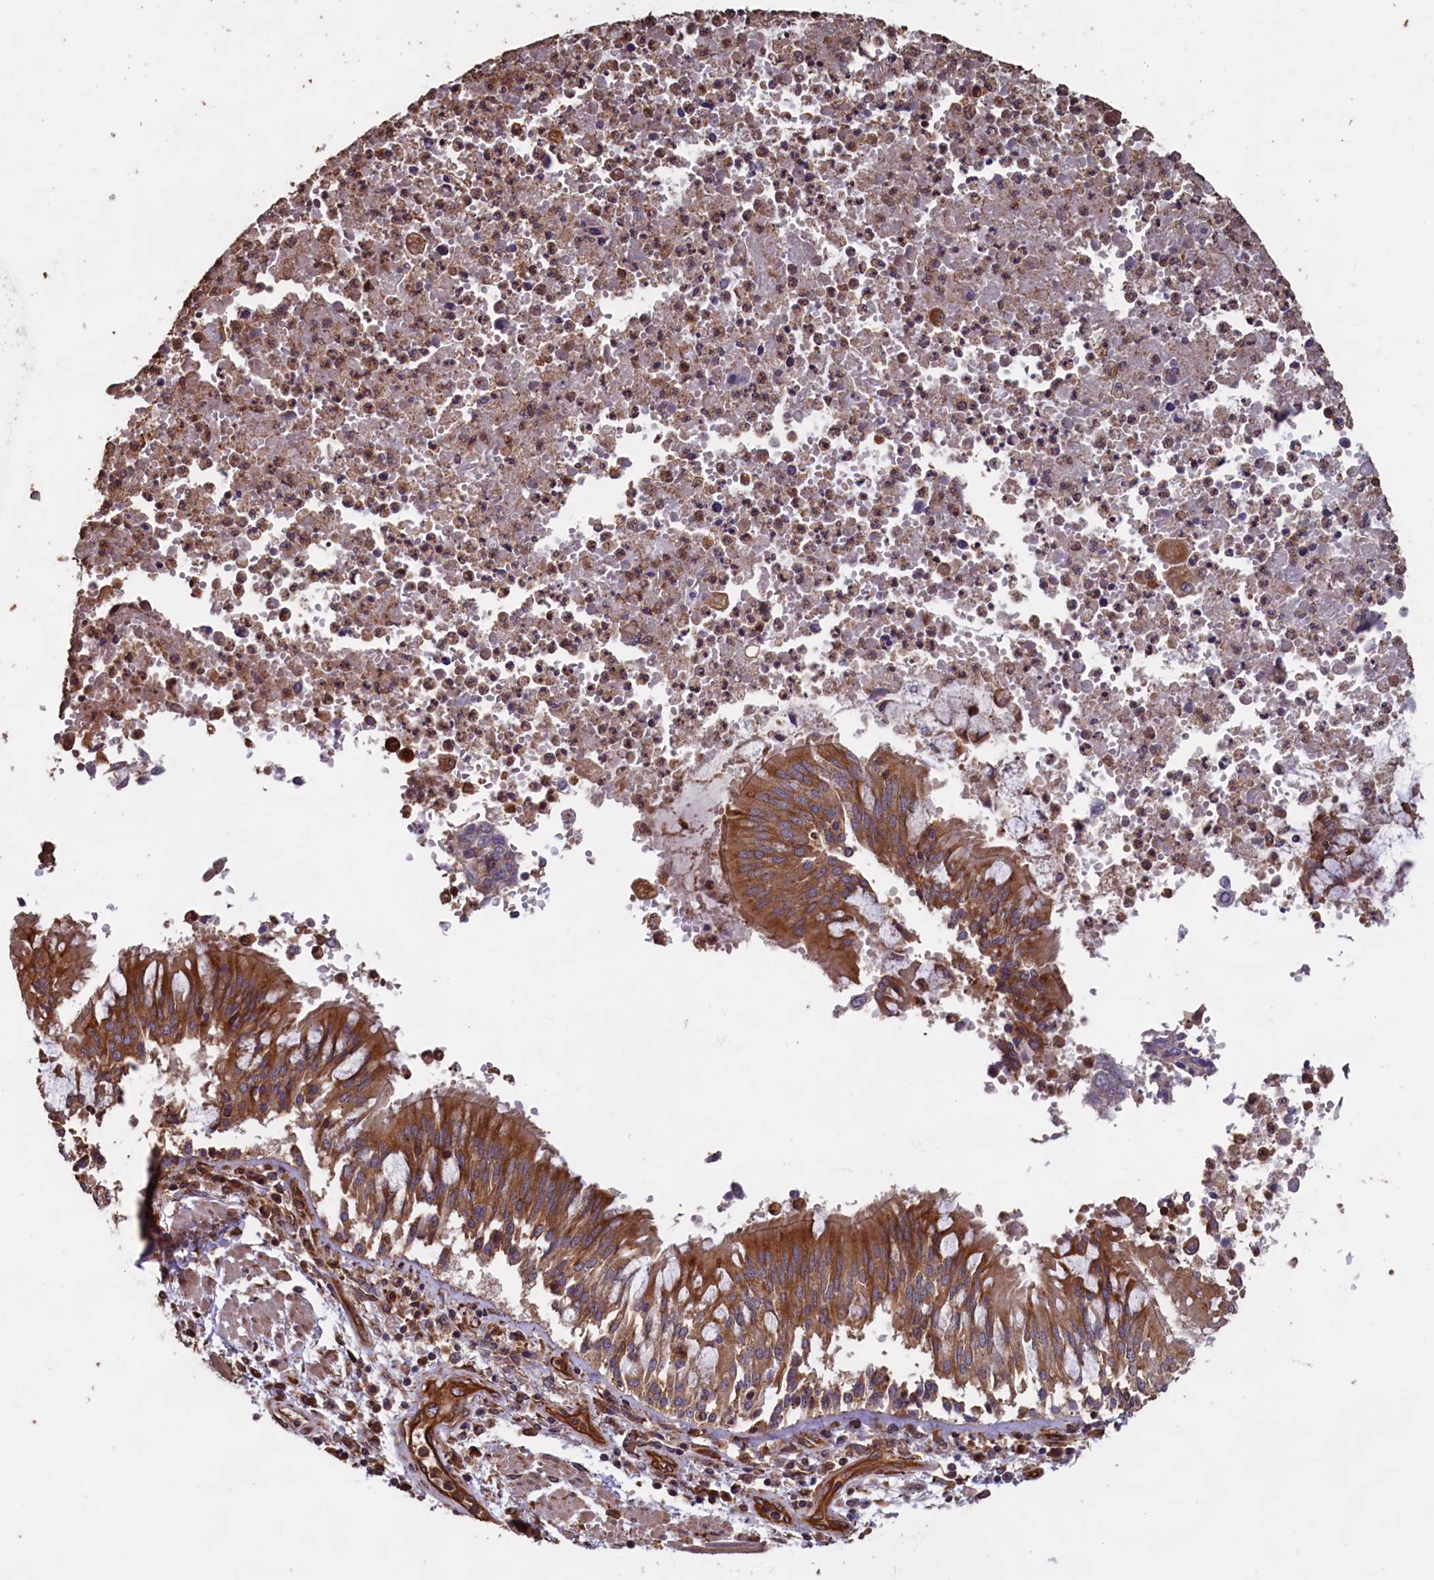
{"staining": {"intensity": "strong", "quantity": ">75%", "location": "cytoplasmic/membranous"}, "tissue": "bronchus", "cell_type": "Respiratory epithelial cells", "image_type": "normal", "snomed": [{"axis": "morphology", "description": "Normal tissue, NOS"}, {"axis": "topography", "description": "Cartilage tissue"}, {"axis": "topography", "description": "Bronchus"}, {"axis": "topography", "description": "Lung"}, {"axis": "topography", "description": "Peripheral nerve tissue"}], "caption": "High-magnification brightfield microscopy of benign bronchus stained with DAB (3,3'-diaminobenzidine) (brown) and counterstained with hematoxylin (blue). respiratory epithelial cells exhibit strong cytoplasmic/membranous positivity is appreciated in about>75% of cells. (Stains: DAB in brown, nuclei in blue, Microscopy: brightfield microscopy at high magnification).", "gene": "CCDC124", "patient": {"sex": "female", "age": 49}}